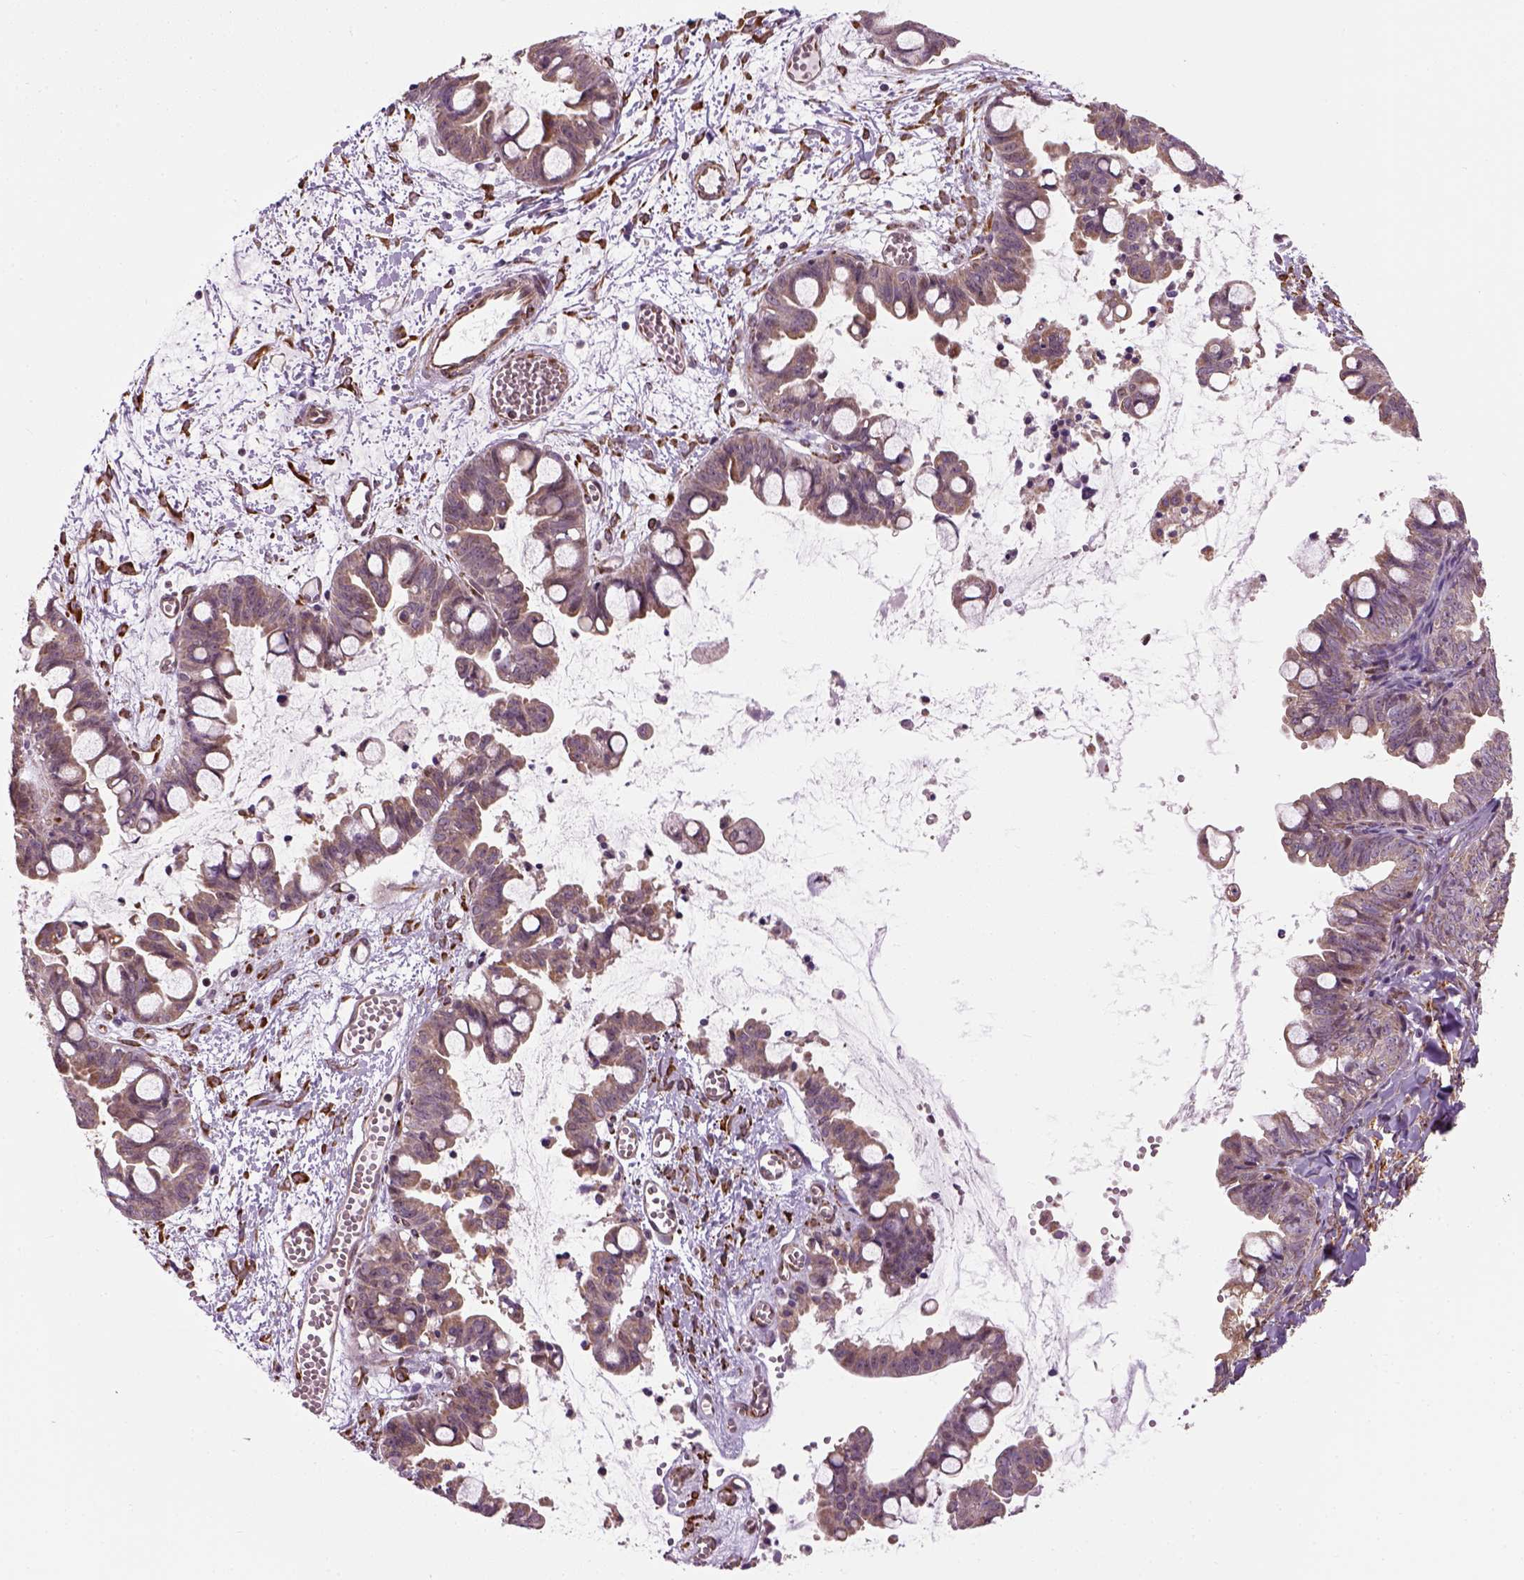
{"staining": {"intensity": "weak", "quantity": "25%-75%", "location": "cytoplasmic/membranous"}, "tissue": "ovarian cancer", "cell_type": "Tumor cells", "image_type": "cancer", "snomed": [{"axis": "morphology", "description": "Cystadenocarcinoma, mucinous, NOS"}, {"axis": "topography", "description": "Ovary"}], "caption": "Ovarian mucinous cystadenocarcinoma tissue exhibits weak cytoplasmic/membranous expression in about 25%-75% of tumor cells", "gene": "XK", "patient": {"sex": "female", "age": 63}}